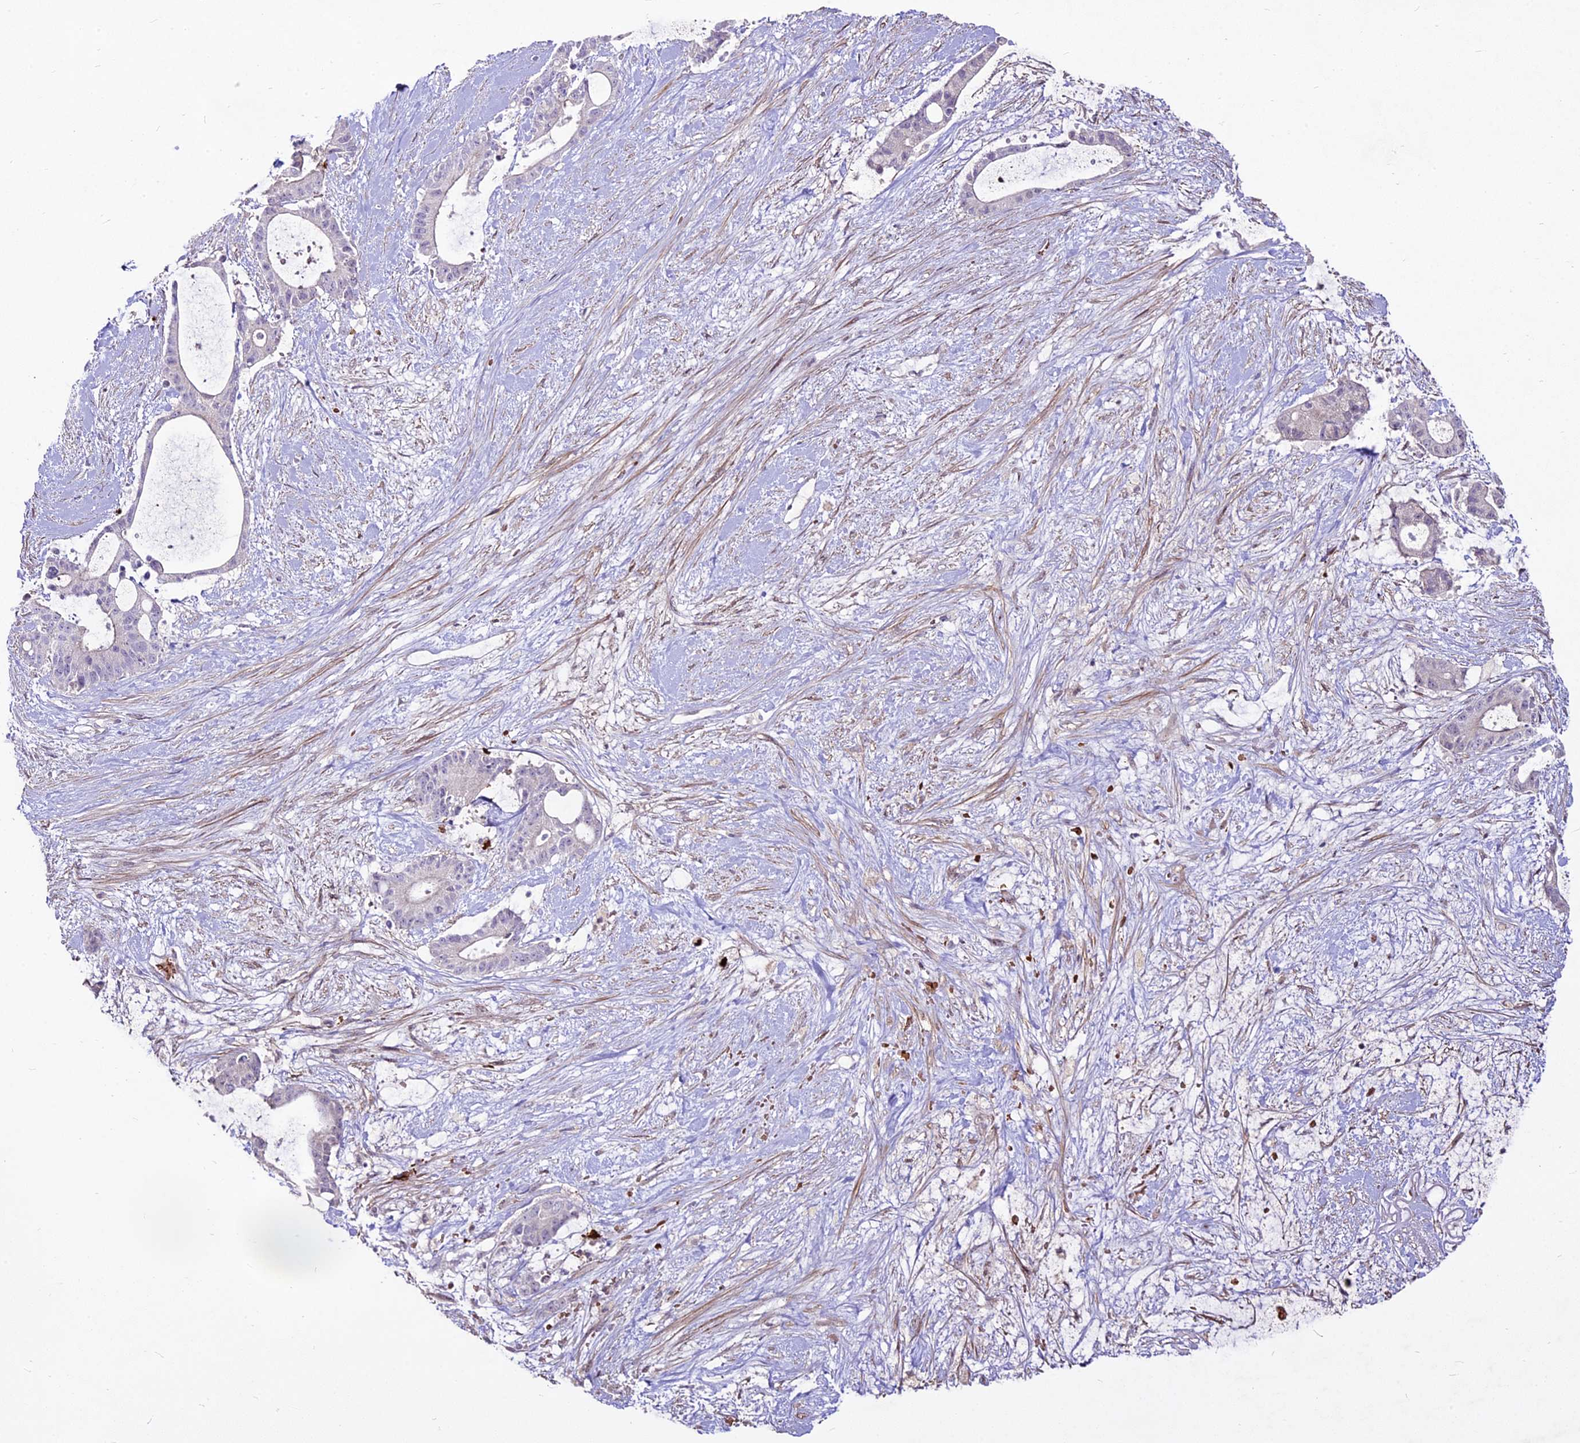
{"staining": {"intensity": "negative", "quantity": "none", "location": "none"}, "tissue": "liver cancer", "cell_type": "Tumor cells", "image_type": "cancer", "snomed": [{"axis": "morphology", "description": "Normal tissue, NOS"}, {"axis": "morphology", "description": "Cholangiocarcinoma"}, {"axis": "topography", "description": "Liver"}, {"axis": "topography", "description": "Peripheral nerve tissue"}], "caption": "Liver cancer (cholangiocarcinoma) was stained to show a protein in brown. There is no significant staining in tumor cells. The staining was performed using DAB to visualize the protein expression in brown, while the nuclei were stained in blue with hematoxylin (Magnification: 20x).", "gene": "SUSD3", "patient": {"sex": "female", "age": 73}}